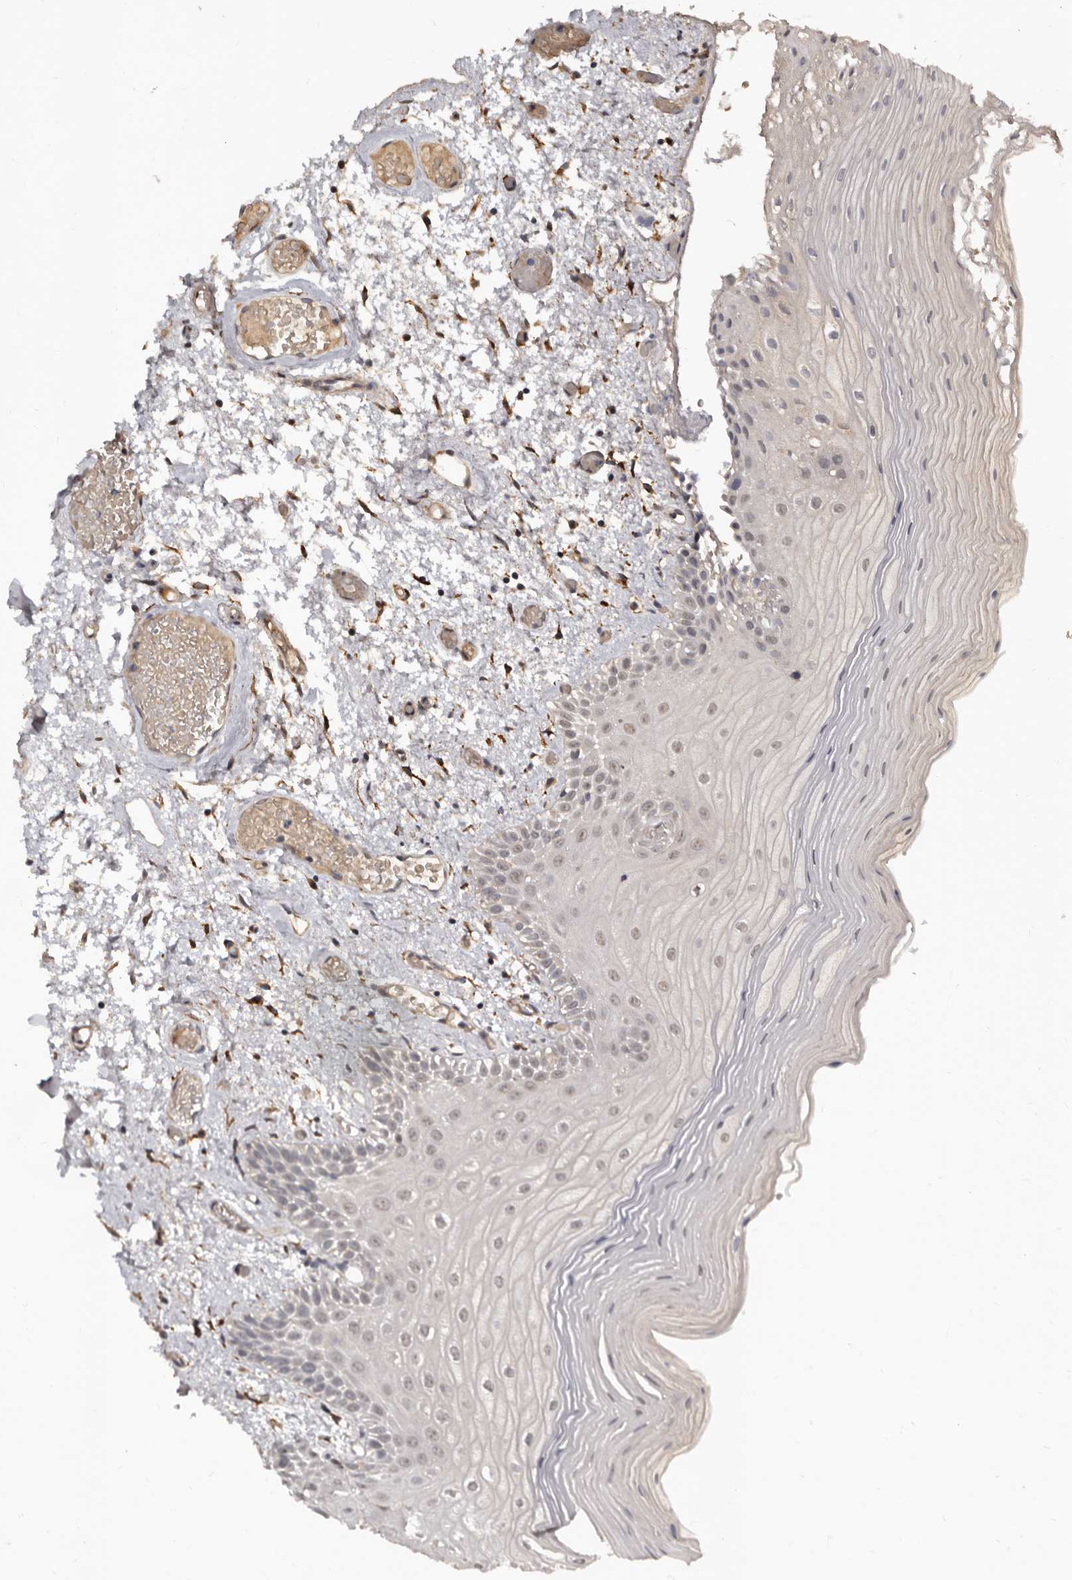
{"staining": {"intensity": "weak", "quantity": "25%-75%", "location": "nuclear"}, "tissue": "oral mucosa", "cell_type": "Squamous epithelial cells", "image_type": "normal", "snomed": [{"axis": "morphology", "description": "Normal tissue, NOS"}, {"axis": "topography", "description": "Oral tissue"}], "caption": "Immunohistochemical staining of normal oral mucosa reveals 25%-75% levels of weak nuclear protein staining in about 25%-75% of squamous epithelial cells. (DAB (3,3'-diaminobenzidine) IHC, brown staining for protein, blue staining for nuclei).", "gene": "AKAP7", "patient": {"sex": "male", "age": 52}}